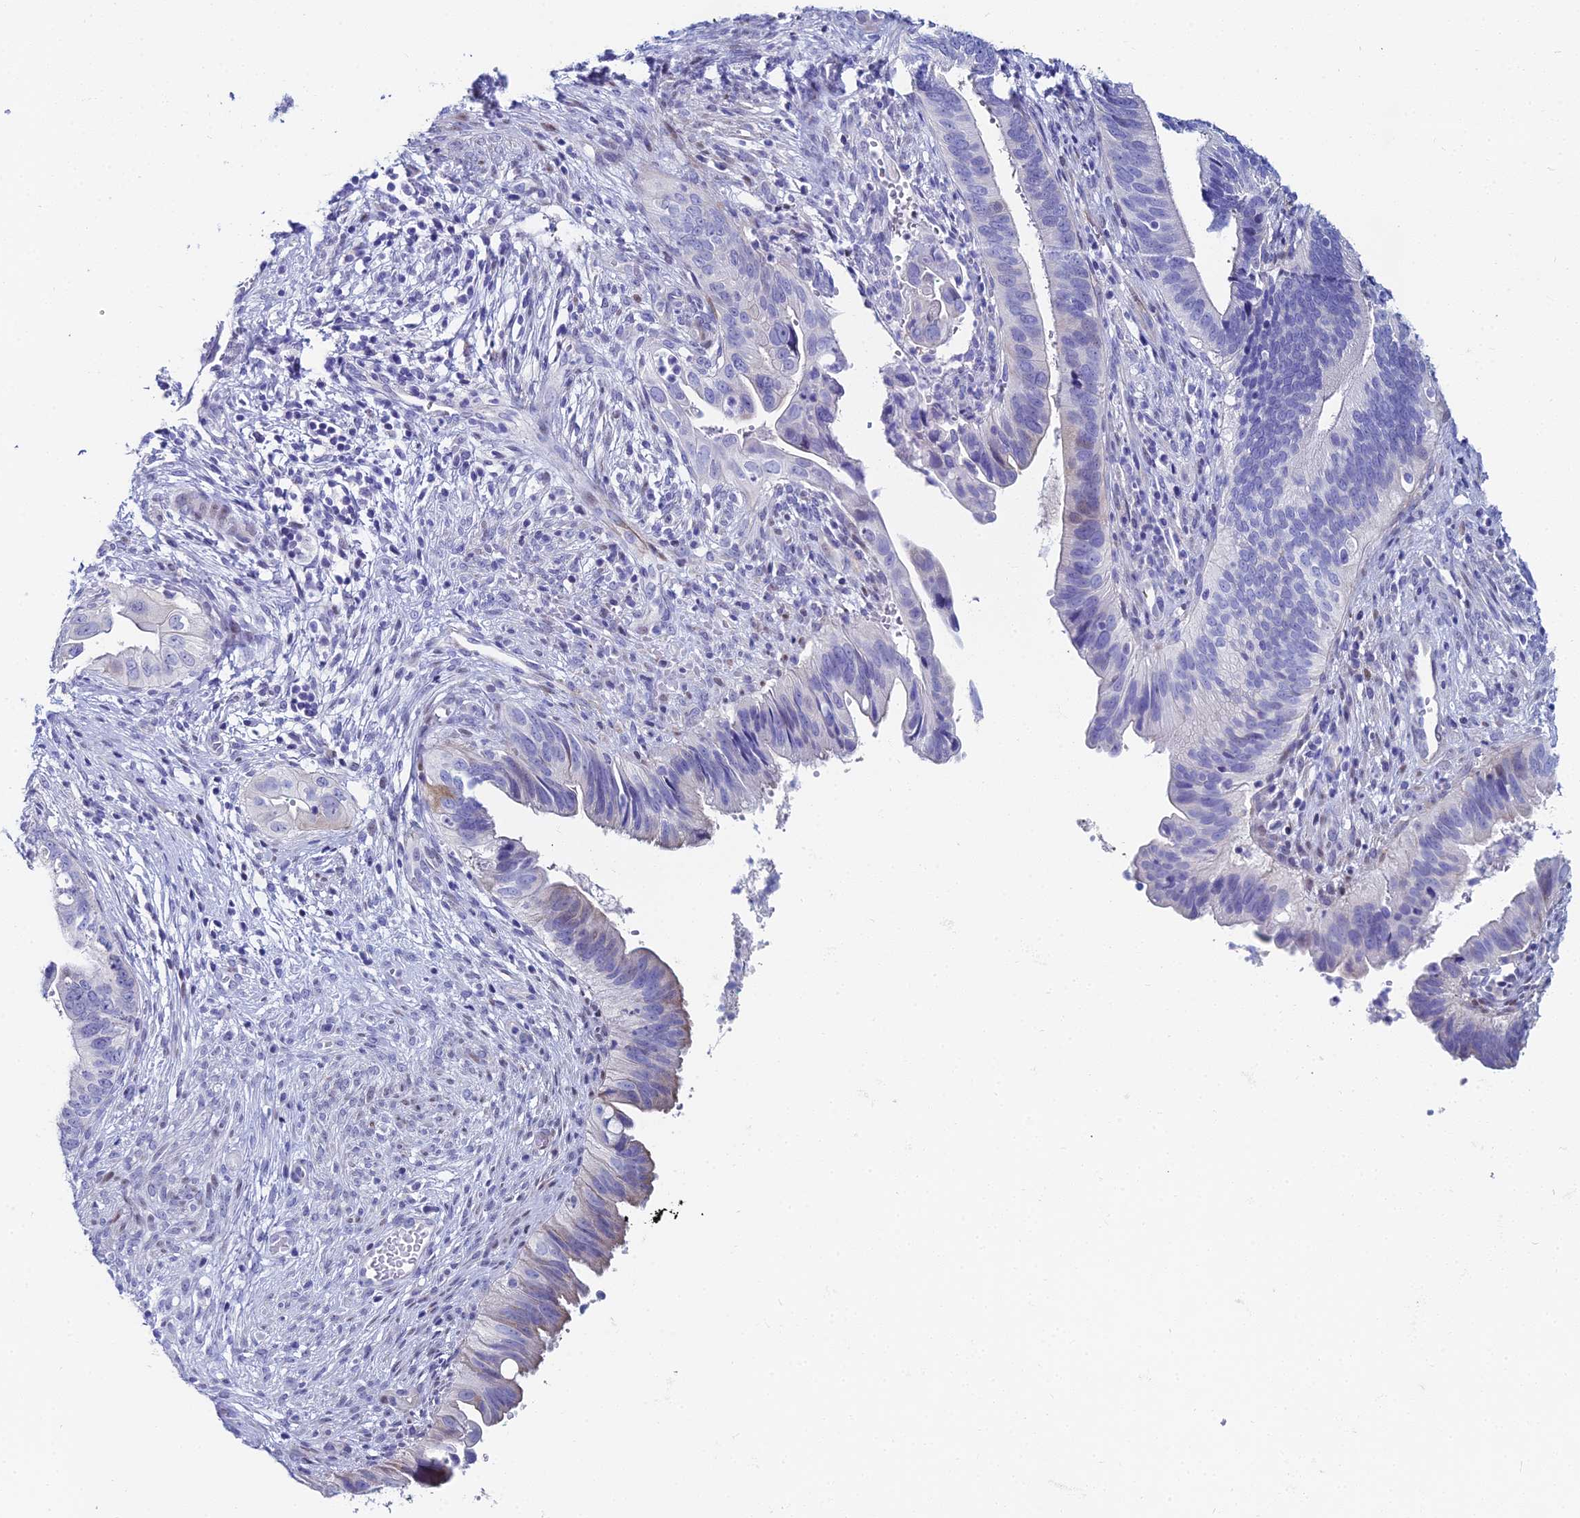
{"staining": {"intensity": "weak", "quantity": "<25%", "location": "cytoplasmic/membranous"}, "tissue": "cervical cancer", "cell_type": "Tumor cells", "image_type": "cancer", "snomed": [{"axis": "morphology", "description": "Adenocarcinoma, NOS"}, {"axis": "topography", "description": "Cervix"}], "caption": "Protein analysis of cervical adenocarcinoma displays no significant expression in tumor cells.", "gene": "HSPA1L", "patient": {"sex": "female", "age": 42}}